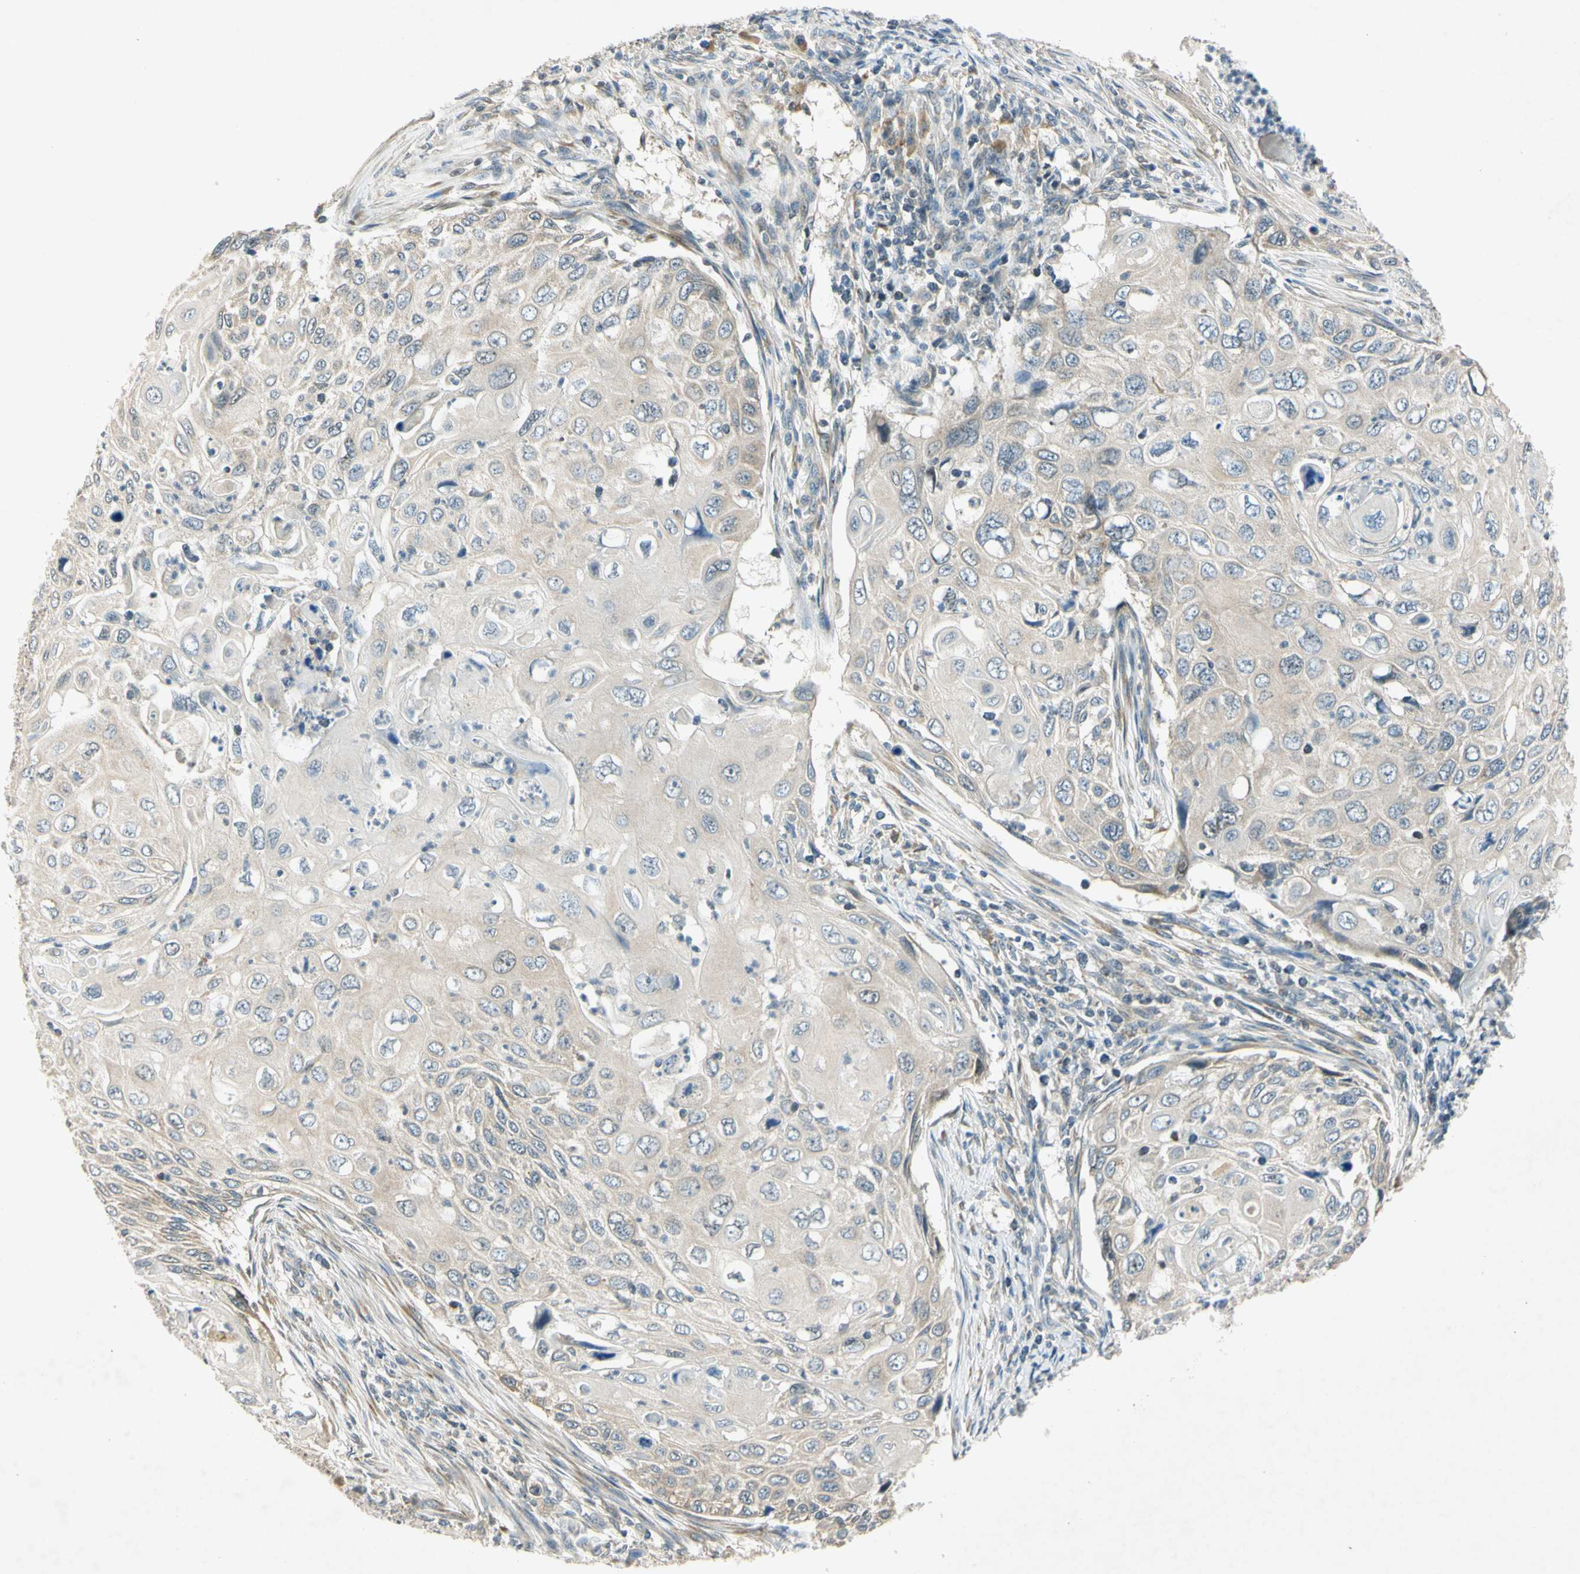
{"staining": {"intensity": "negative", "quantity": "none", "location": "none"}, "tissue": "cervical cancer", "cell_type": "Tumor cells", "image_type": "cancer", "snomed": [{"axis": "morphology", "description": "Squamous cell carcinoma, NOS"}, {"axis": "topography", "description": "Cervix"}], "caption": "High power microscopy photomicrograph of an immunohistochemistry histopathology image of cervical squamous cell carcinoma, revealing no significant expression in tumor cells.", "gene": "RPS6KB2", "patient": {"sex": "female", "age": 70}}